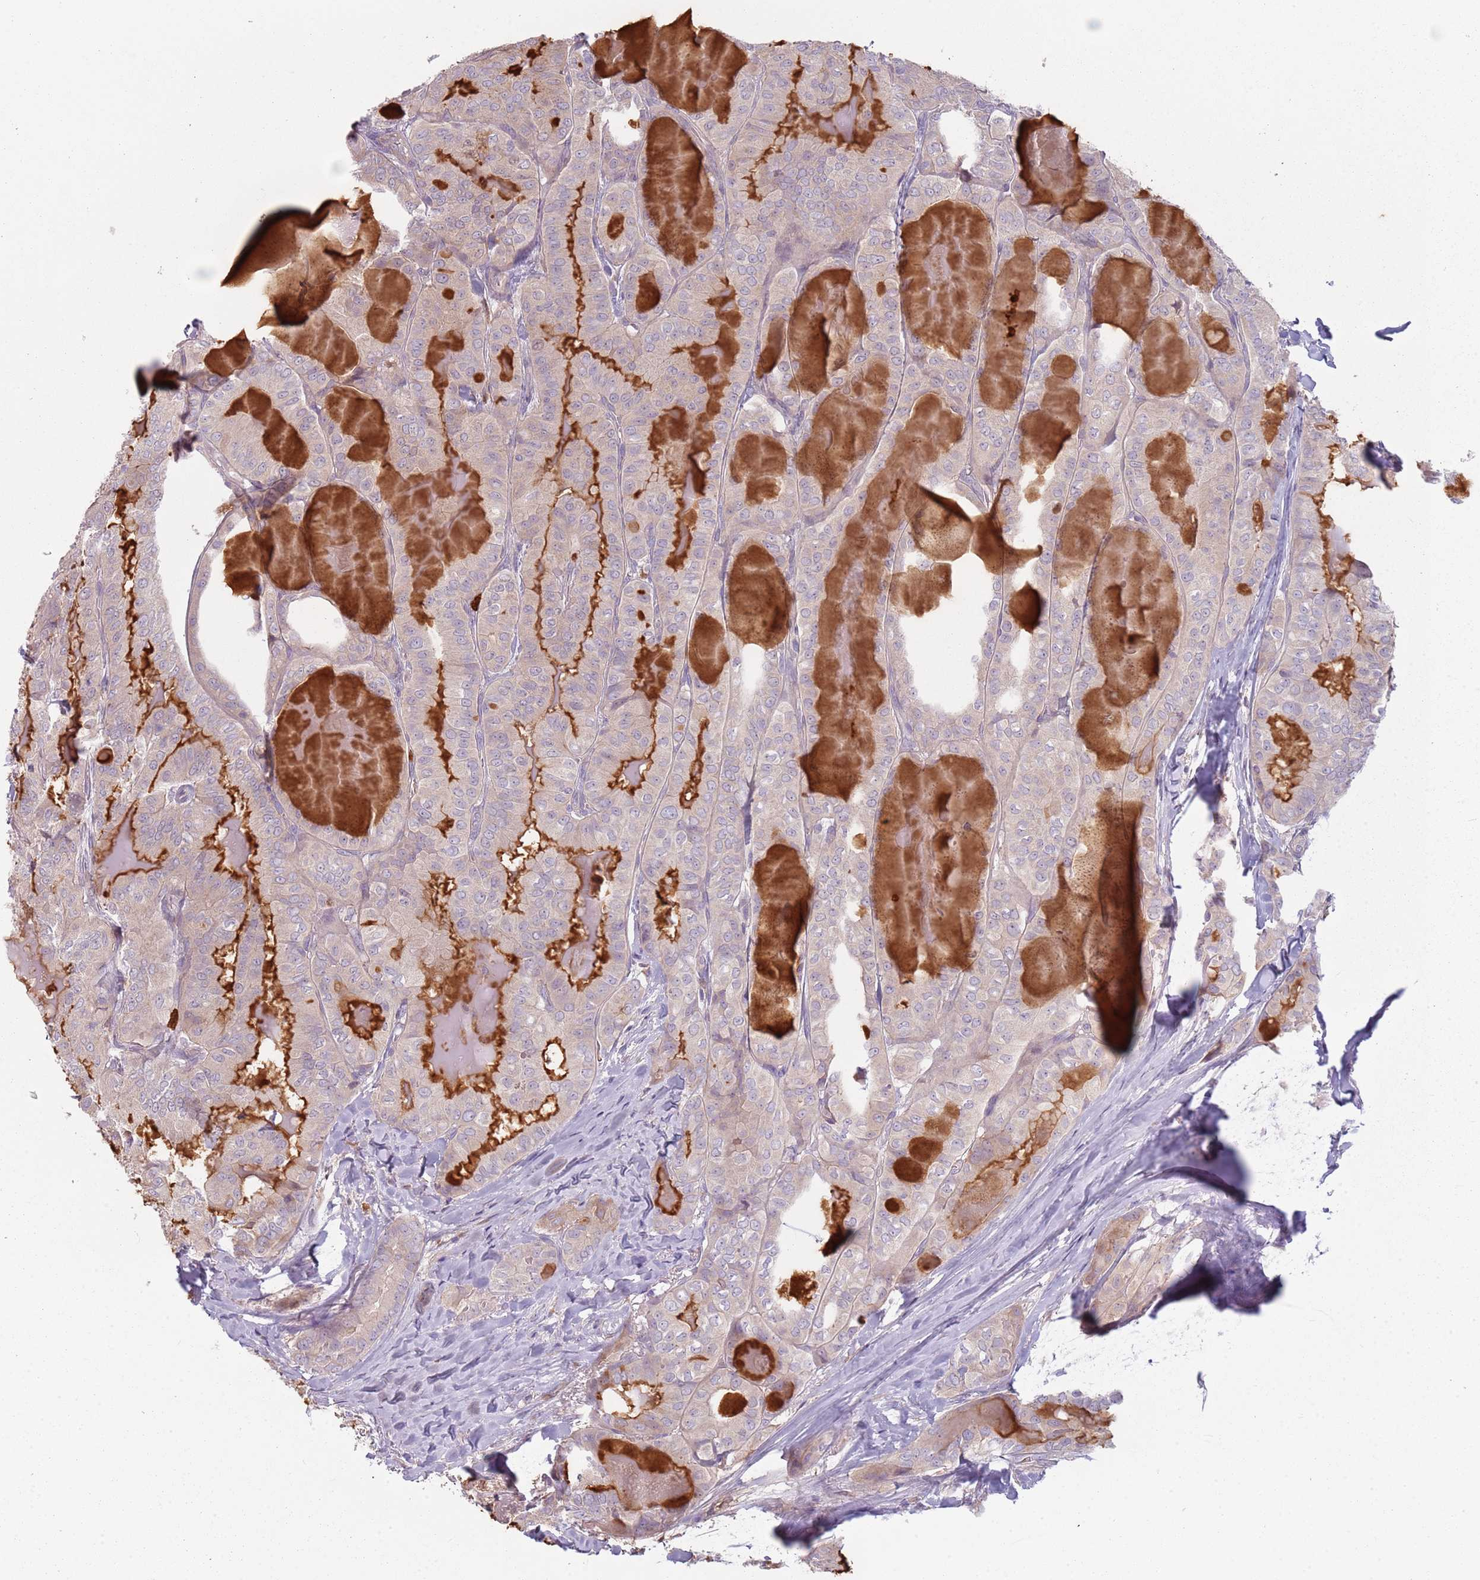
{"staining": {"intensity": "negative", "quantity": "none", "location": "none"}, "tissue": "thyroid cancer", "cell_type": "Tumor cells", "image_type": "cancer", "snomed": [{"axis": "morphology", "description": "Papillary adenocarcinoma, NOS"}, {"axis": "topography", "description": "Thyroid gland"}], "caption": "Immunohistochemistry (IHC) of human thyroid papillary adenocarcinoma displays no positivity in tumor cells. (Immunohistochemistry, brightfield microscopy, high magnification).", "gene": "SPAG4", "patient": {"sex": "female", "age": 68}}